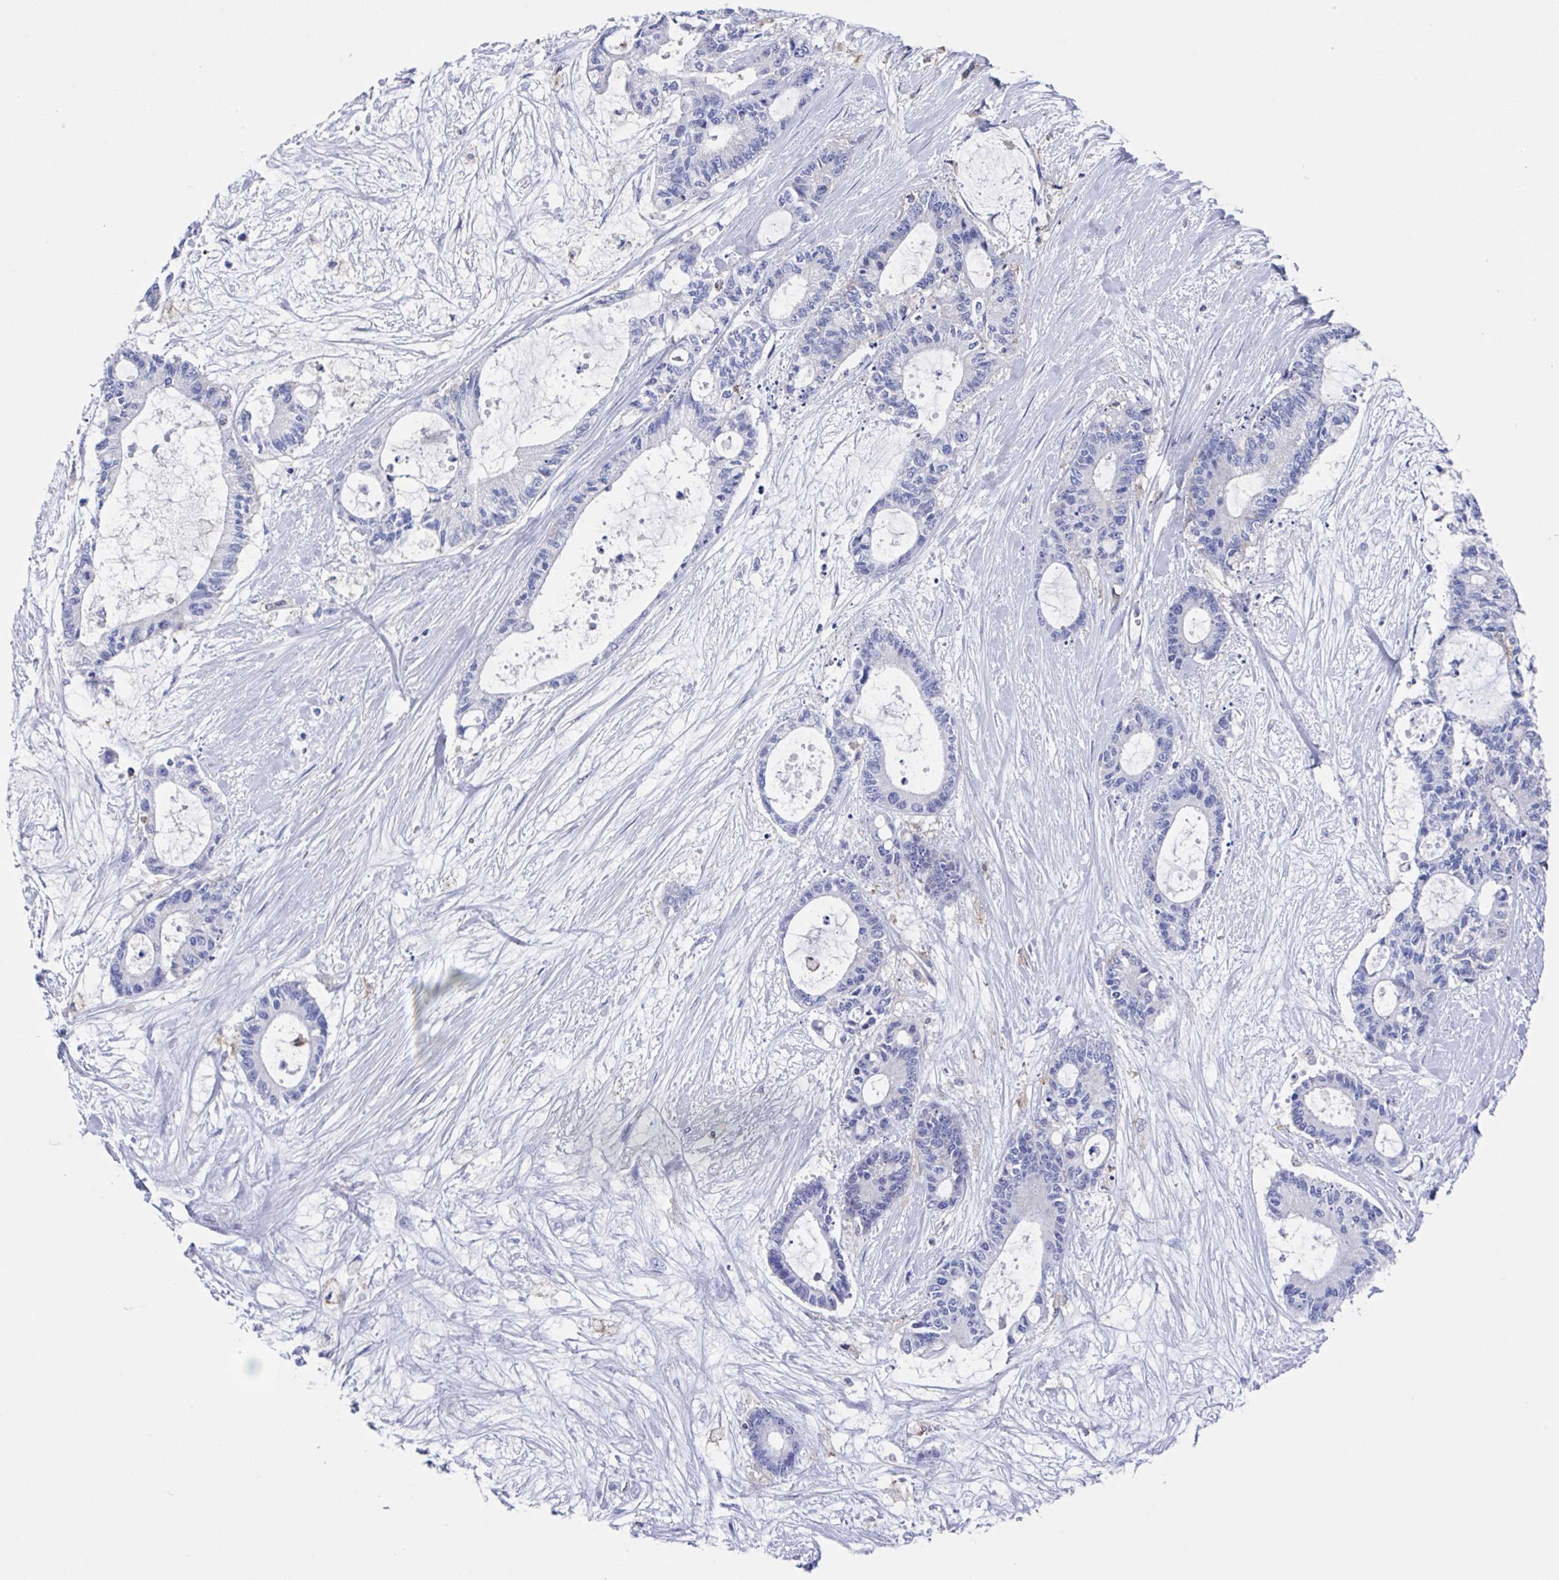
{"staining": {"intensity": "negative", "quantity": "none", "location": "none"}, "tissue": "liver cancer", "cell_type": "Tumor cells", "image_type": "cancer", "snomed": [{"axis": "morphology", "description": "Normal tissue, NOS"}, {"axis": "morphology", "description": "Cholangiocarcinoma"}, {"axis": "topography", "description": "Liver"}, {"axis": "topography", "description": "Peripheral nerve tissue"}], "caption": "A high-resolution image shows IHC staining of cholangiocarcinoma (liver), which displays no significant staining in tumor cells. Nuclei are stained in blue.", "gene": "FCGR3A", "patient": {"sex": "female", "age": 73}}